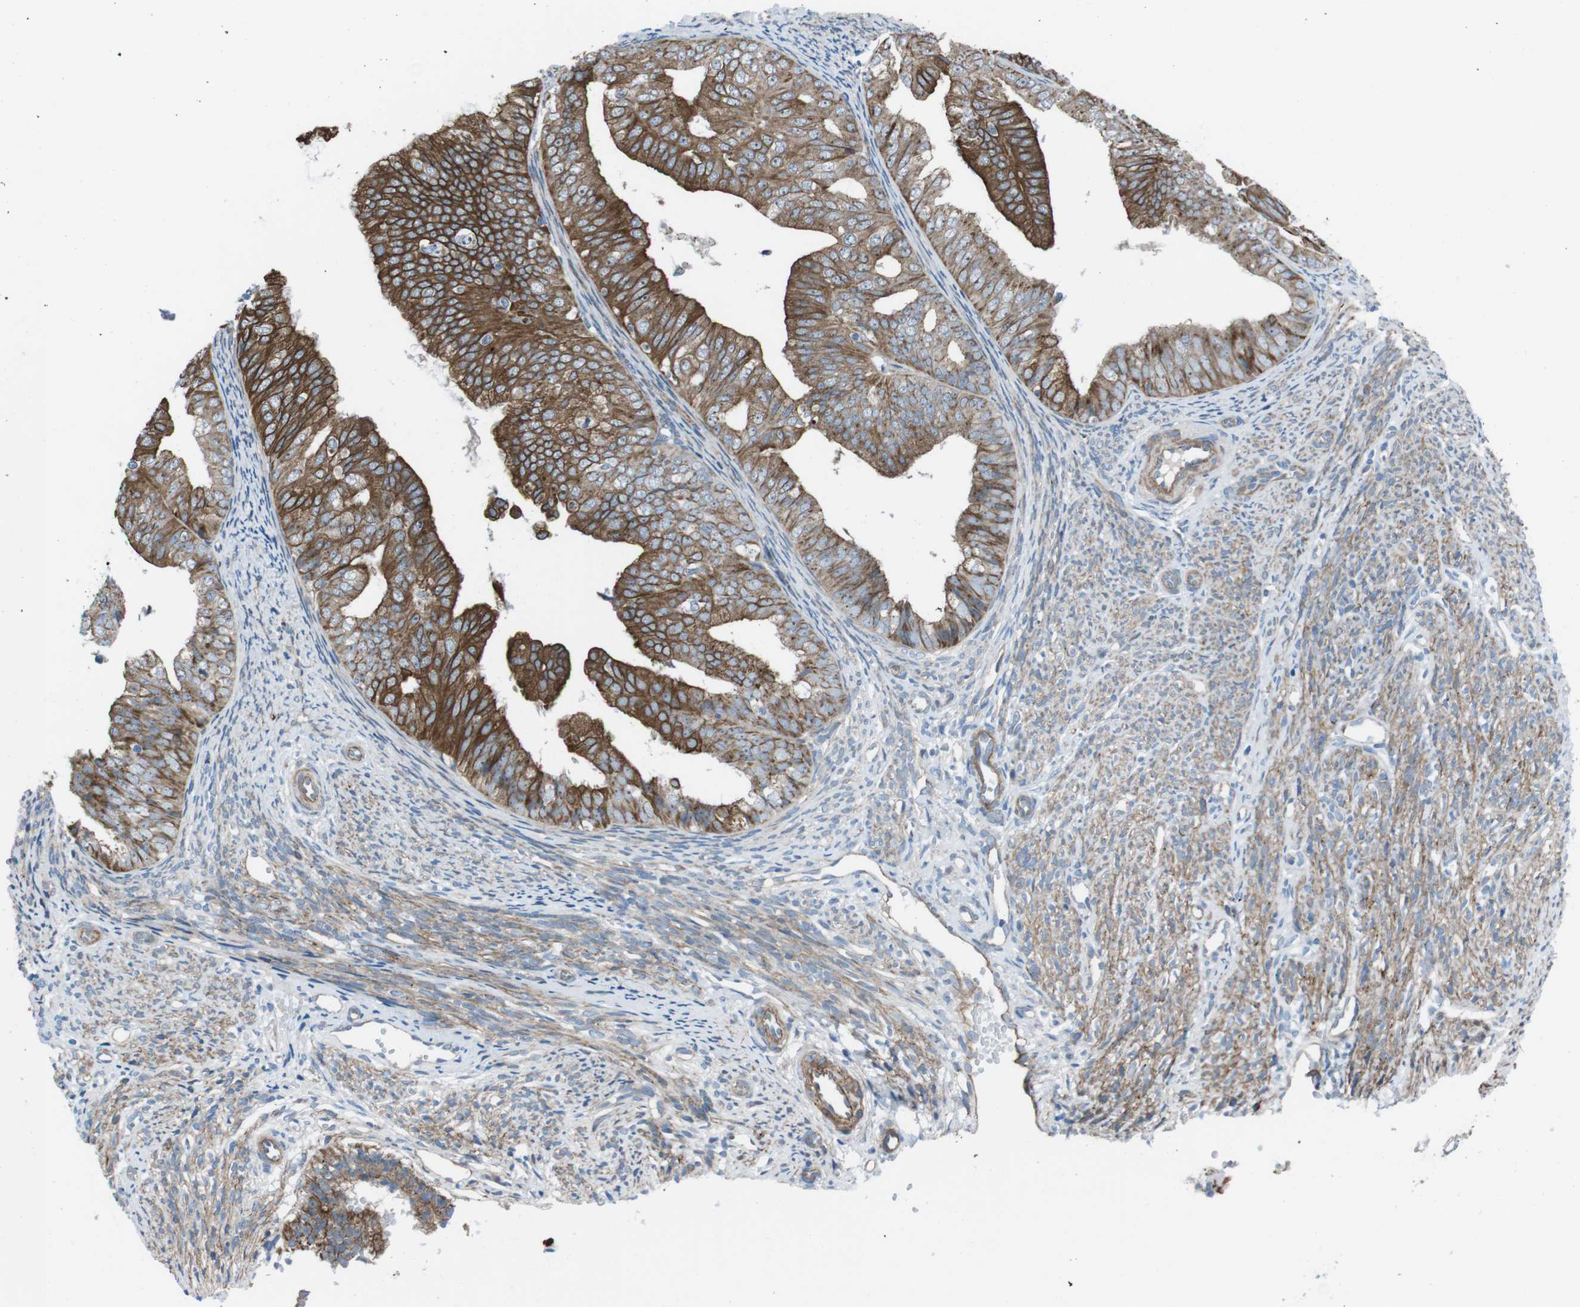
{"staining": {"intensity": "strong", "quantity": ">75%", "location": "cytoplasmic/membranous"}, "tissue": "endometrial cancer", "cell_type": "Tumor cells", "image_type": "cancer", "snomed": [{"axis": "morphology", "description": "Adenocarcinoma, NOS"}, {"axis": "topography", "description": "Endometrium"}], "caption": "Endometrial cancer stained with a protein marker demonstrates strong staining in tumor cells.", "gene": "FAM174B", "patient": {"sex": "female", "age": 63}}